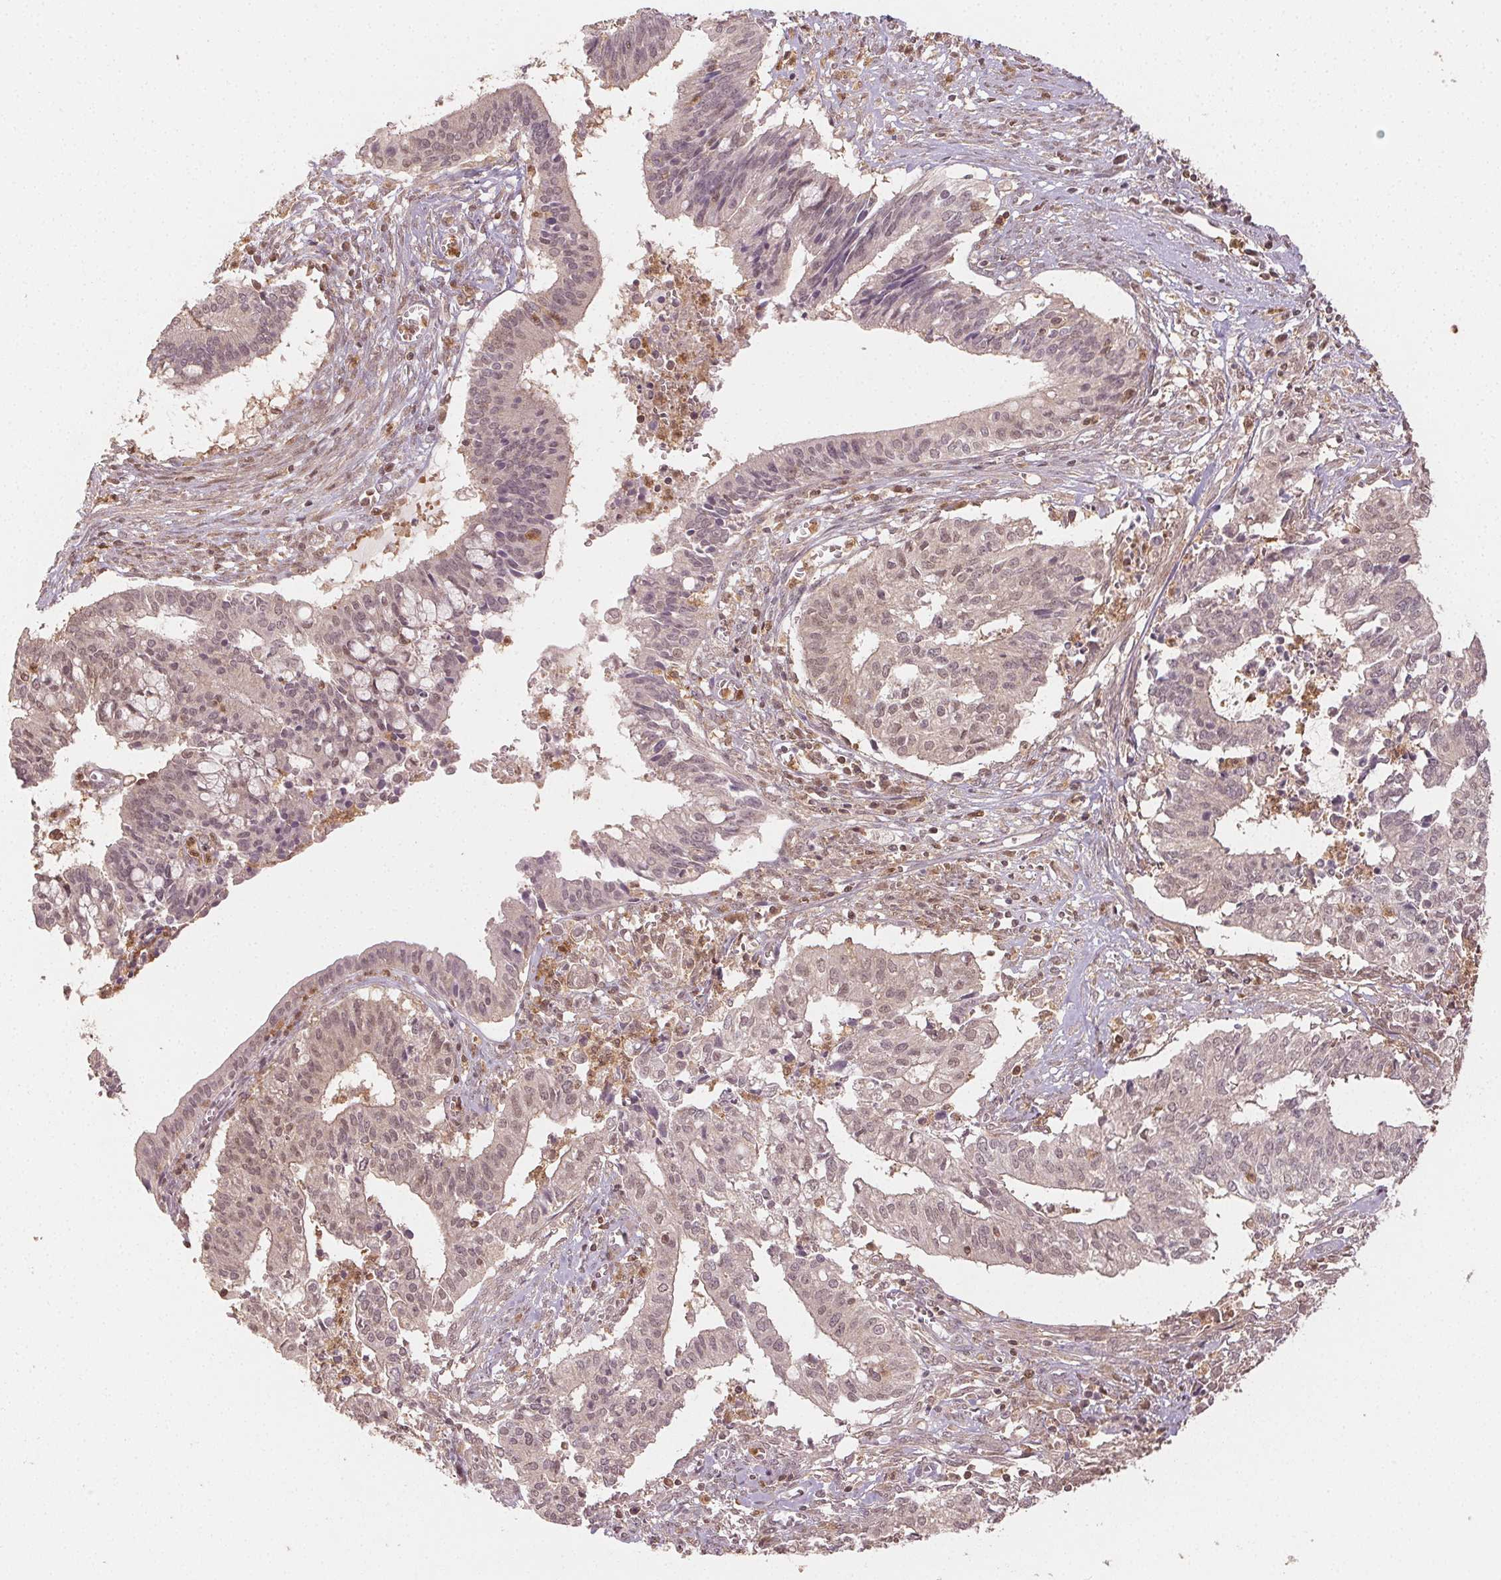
{"staining": {"intensity": "weak", "quantity": "25%-75%", "location": "nuclear"}, "tissue": "cervical cancer", "cell_type": "Tumor cells", "image_type": "cancer", "snomed": [{"axis": "morphology", "description": "Adenocarcinoma, NOS"}, {"axis": "topography", "description": "Cervix"}], "caption": "This photomicrograph exhibits IHC staining of cervical cancer, with low weak nuclear positivity in approximately 25%-75% of tumor cells.", "gene": "MAPK14", "patient": {"sex": "female", "age": 44}}